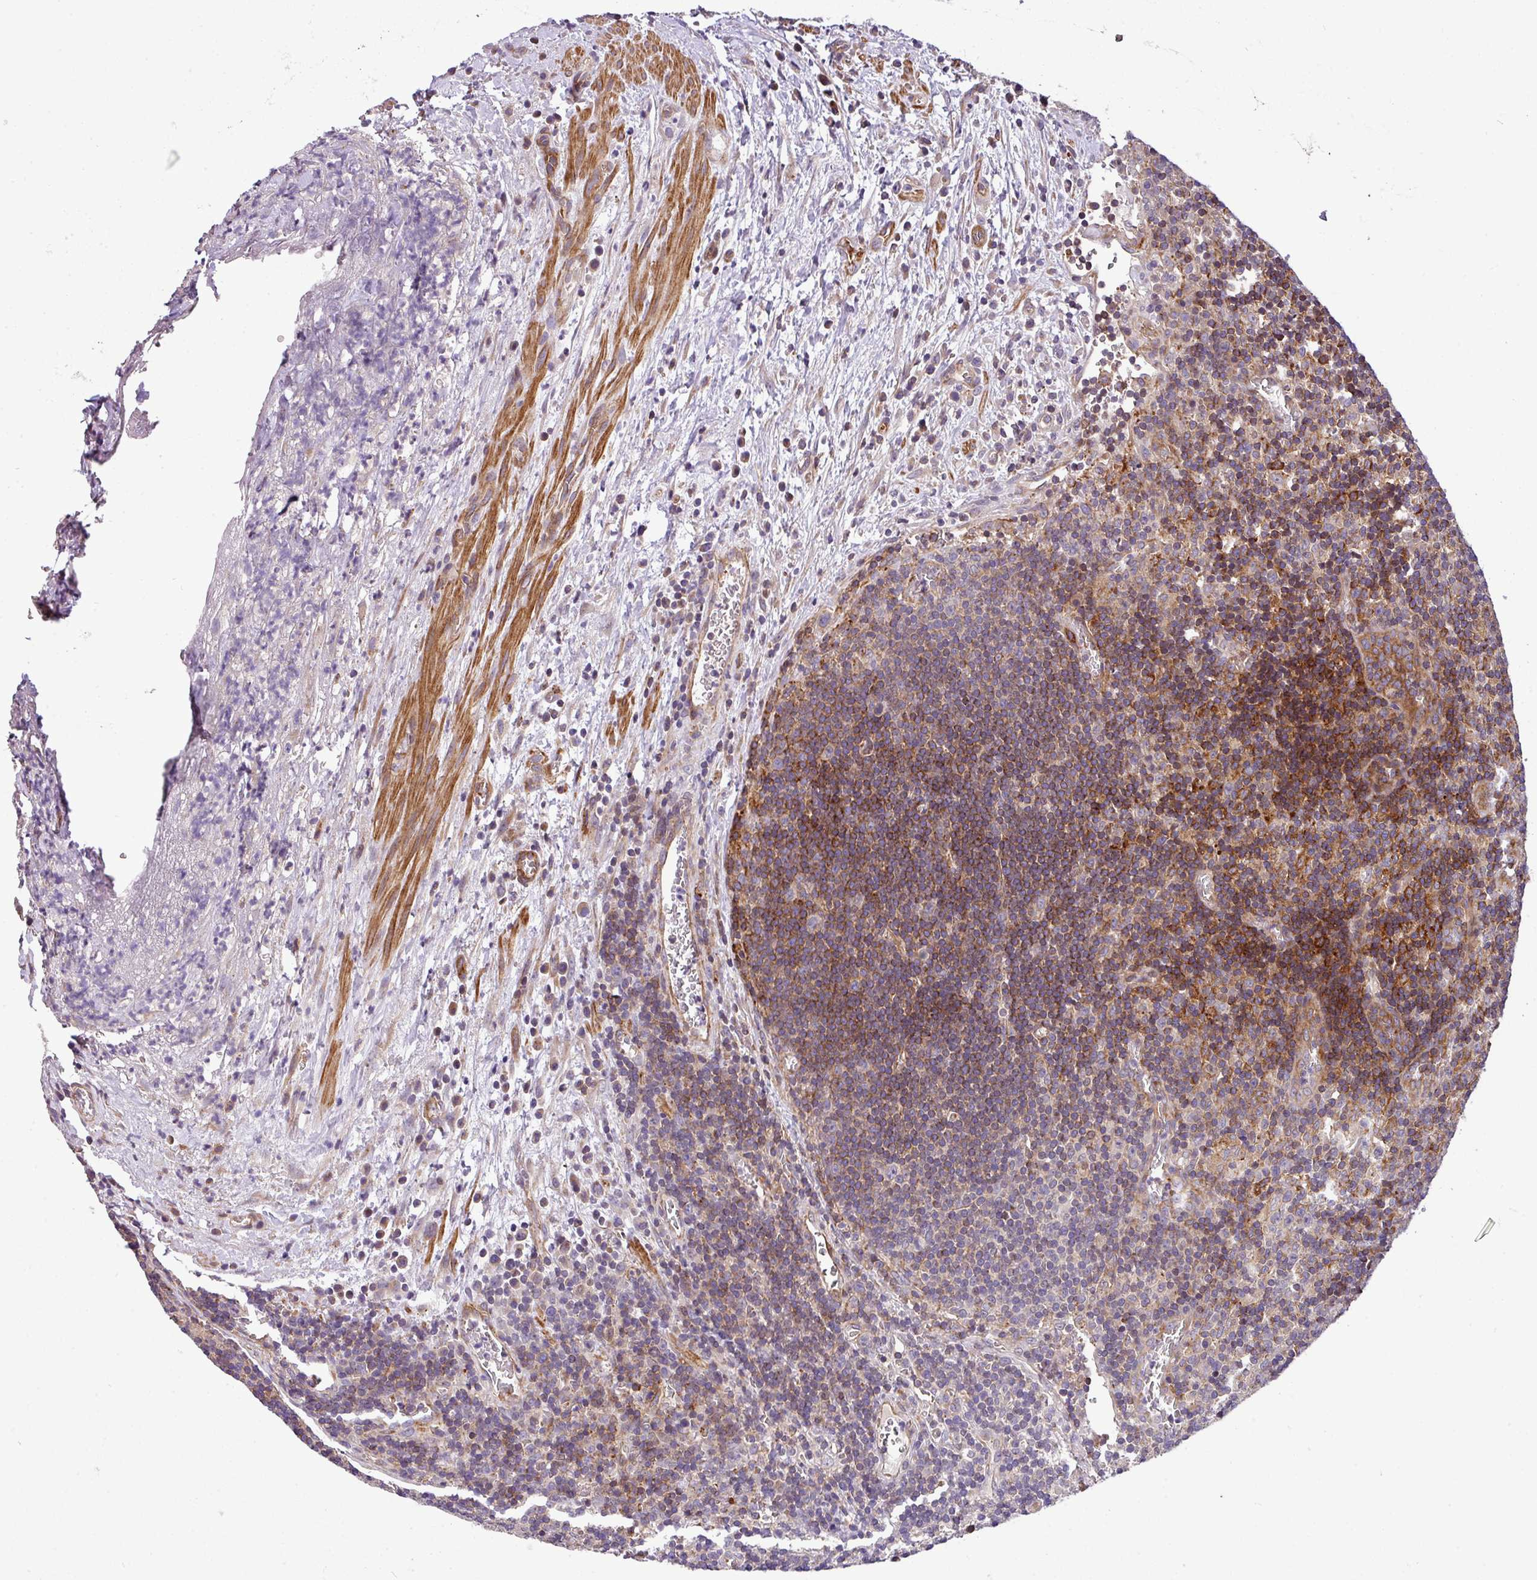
{"staining": {"intensity": "negative", "quantity": "none", "location": "none"}, "tissue": "lymph node", "cell_type": "Germinal center cells", "image_type": "normal", "snomed": [{"axis": "morphology", "description": "Normal tissue, NOS"}, {"axis": "topography", "description": "Lymph node"}], "caption": "Immunohistochemical staining of normal human lymph node exhibits no significant expression in germinal center cells.", "gene": "CASS4", "patient": {"sex": "male", "age": 50}}